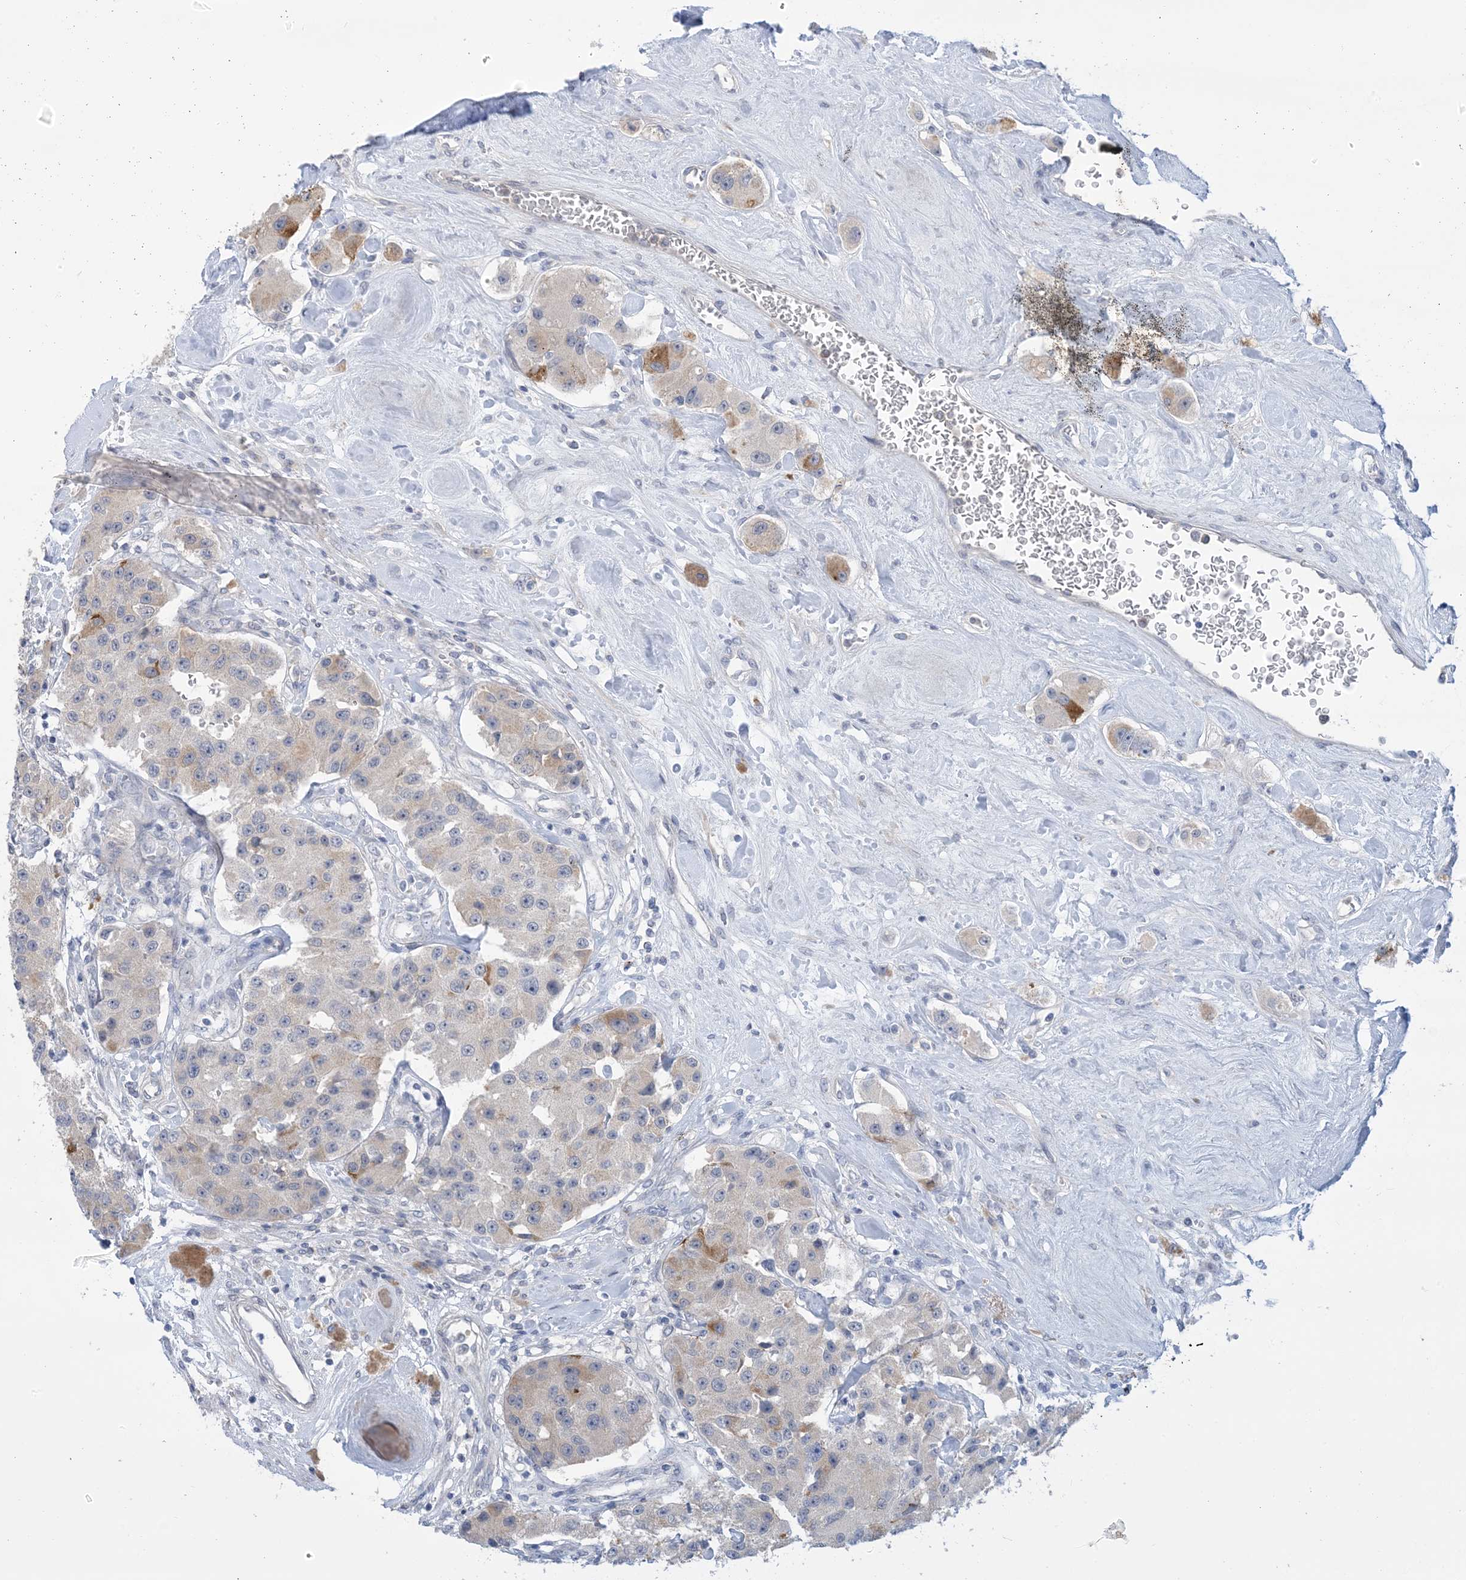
{"staining": {"intensity": "moderate", "quantity": "<25%", "location": "cytoplasmic/membranous"}, "tissue": "carcinoid", "cell_type": "Tumor cells", "image_type": "cancer", "snomed": [{"axis": "morphology", "description": "Carcinoid, malignant, NOS"}, {"axis": "topography", "description": "Pancreas"}], "caption": "Carcinoid stained with DAB immunohistochemistry demonstrates low levels of moderate cytoplasmic/membranous staining in about <25% of tumor cells.", "gene": "TTYH1", "patient": {"sex": "male", "age": 41}}